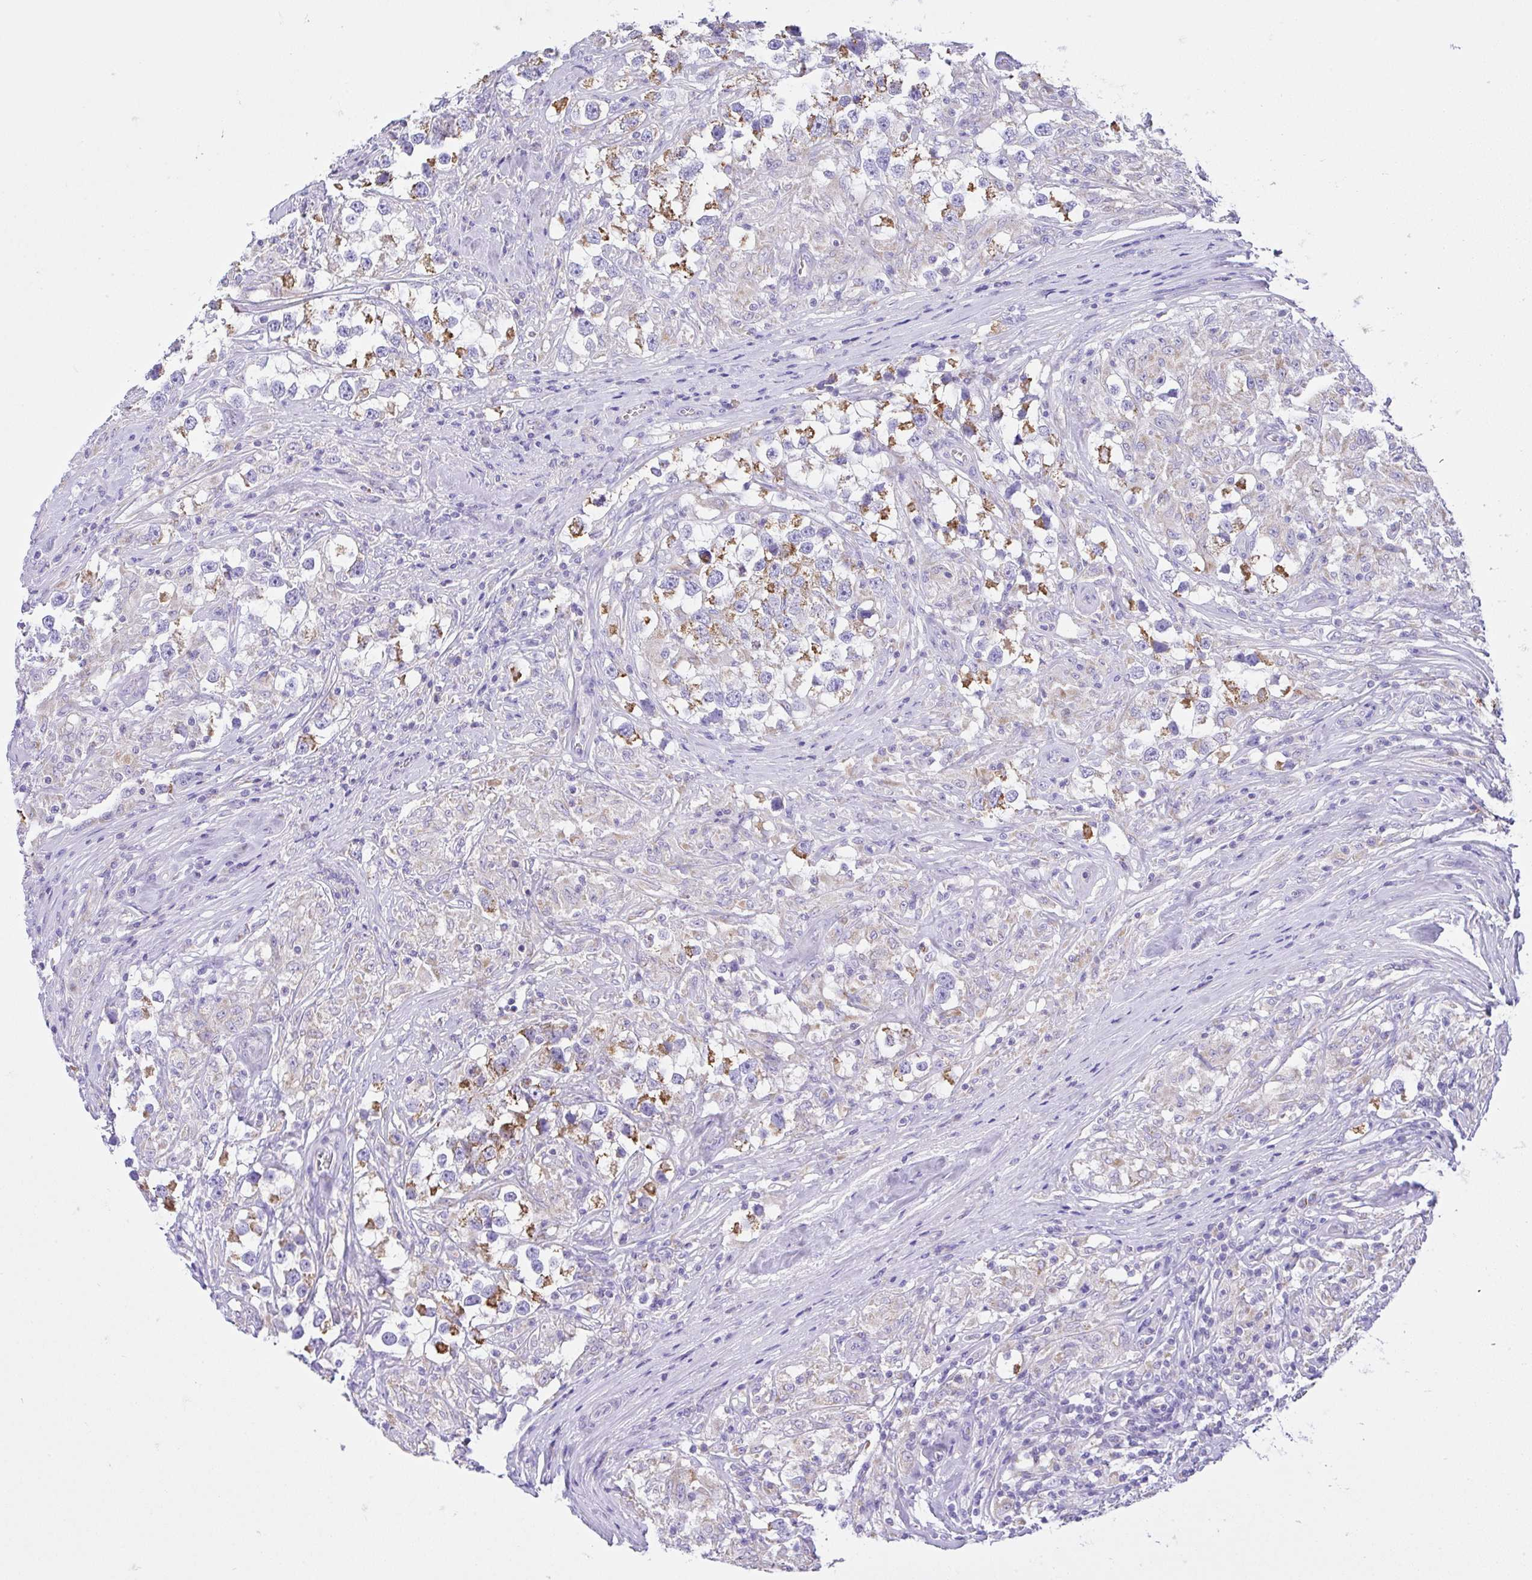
{"staining": {"intensity": "strong", "quantity": "25%-75%", "location": "cytoplasmic/membranous"}, "tissue": "testis cancer", "cell_type": "Tumor cells", "image_type": "cancer", "snomed": [{"axis": "morphology", "description": "Seminoma, NOS"}, {"axis": "topography", "description": "Testis"}], "caption": "The micrograph exhibits staining of testis cancer, revealing strong cytoplasmic/membranous protein positivity (brown color) within tumor cells.", "gene": "SLC13A1", "patient": {"sex": "male", "age": 46}}